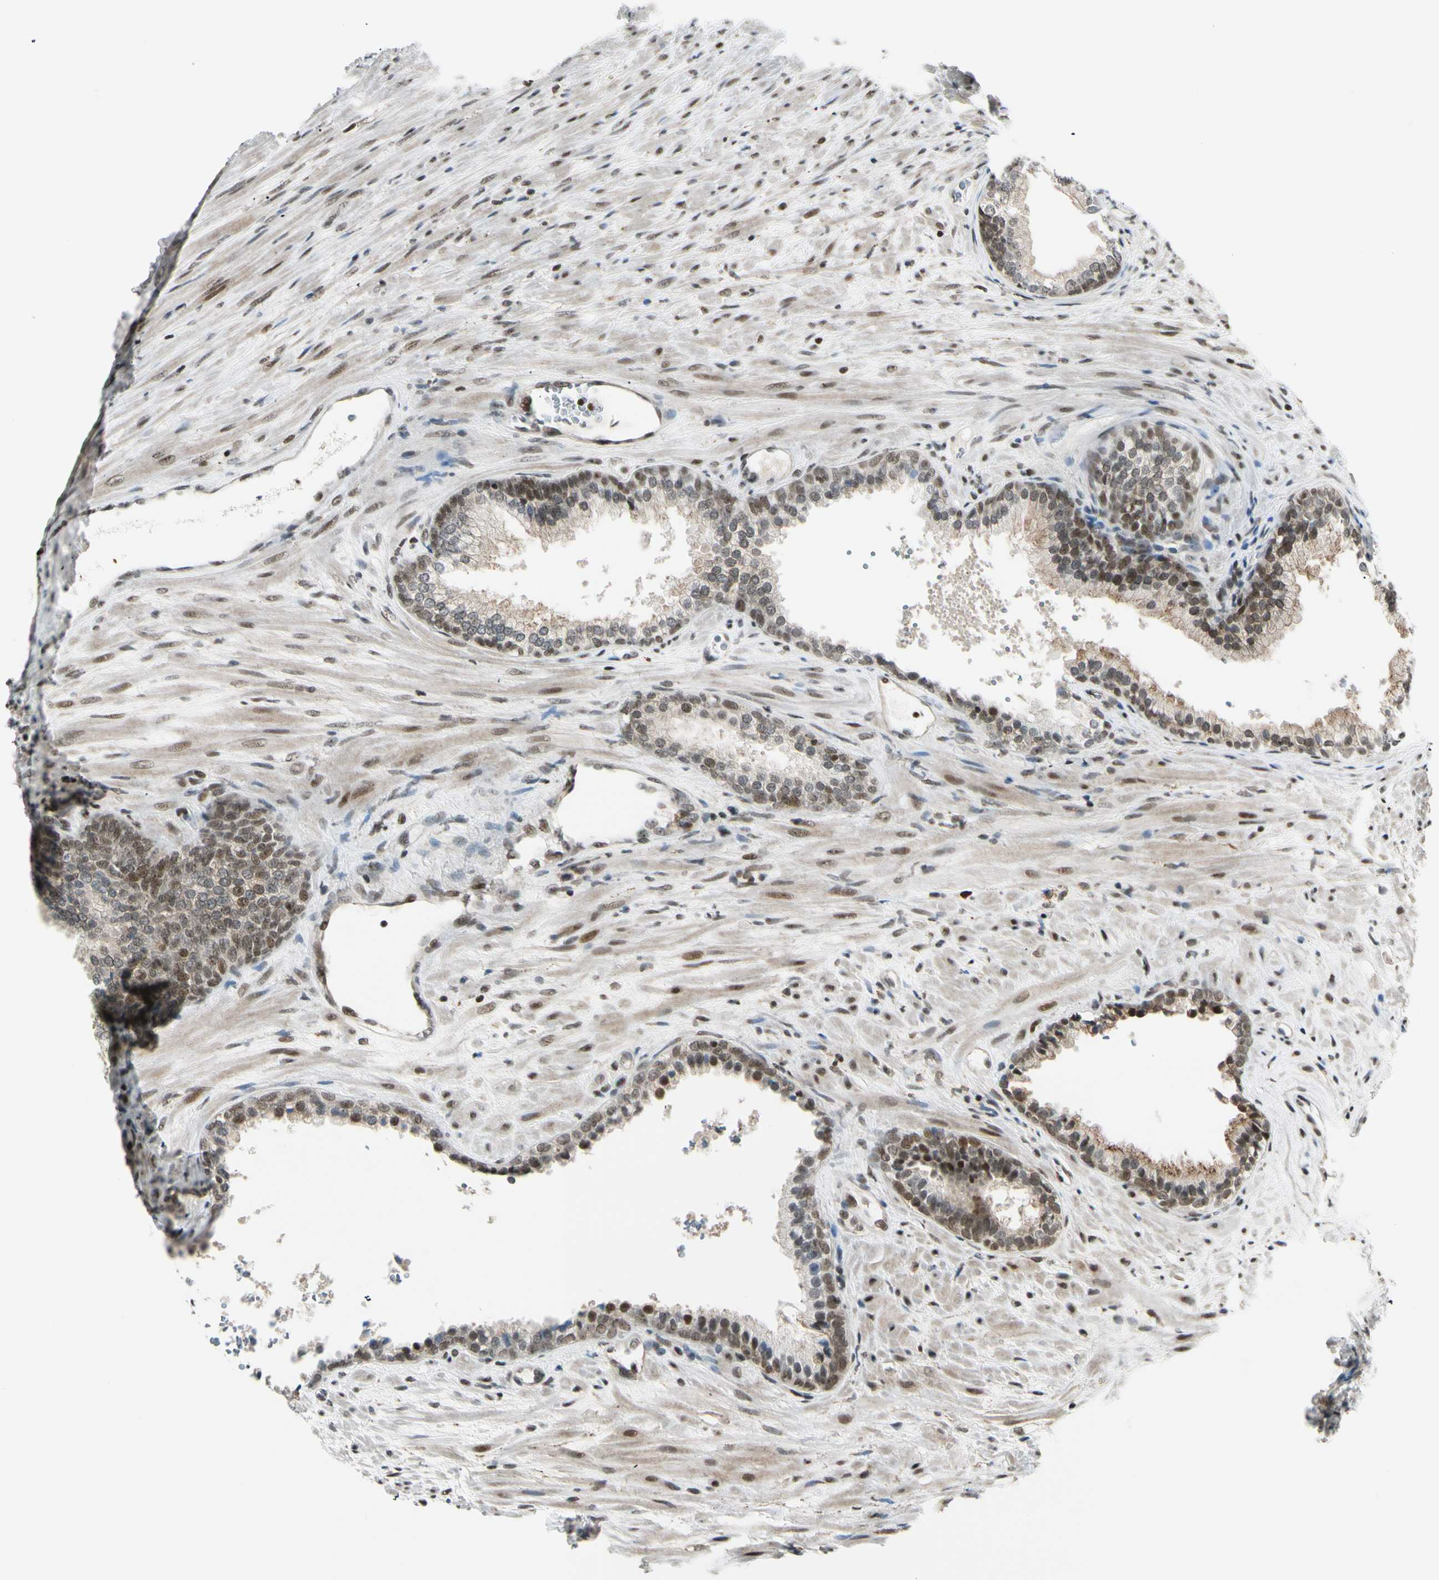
{"staining": {"intensity": "moderate", "quantity": "25%-75%", "location": "cytoplasmic/membranous,nuclear"}, "tissue": "prostate", "cell_type": "Glandular cells", "image_type": "normal", "snomed": [{"axis": "morphology", "description": "Normal tissue, NOS"}, {"axis": "topography", "description": "Prostate"}], "caption": "Prostate stained with DAB immunohistochemistry (IHC) displays medium levels of moderate cytoplasmic/membranous,nuclear staining in about 25%-75% of glandular cells. (IHC, brightfield microscopy, high magnification).", "gene": "DAXX", "patient": {"sex": "male", "age": 76}}